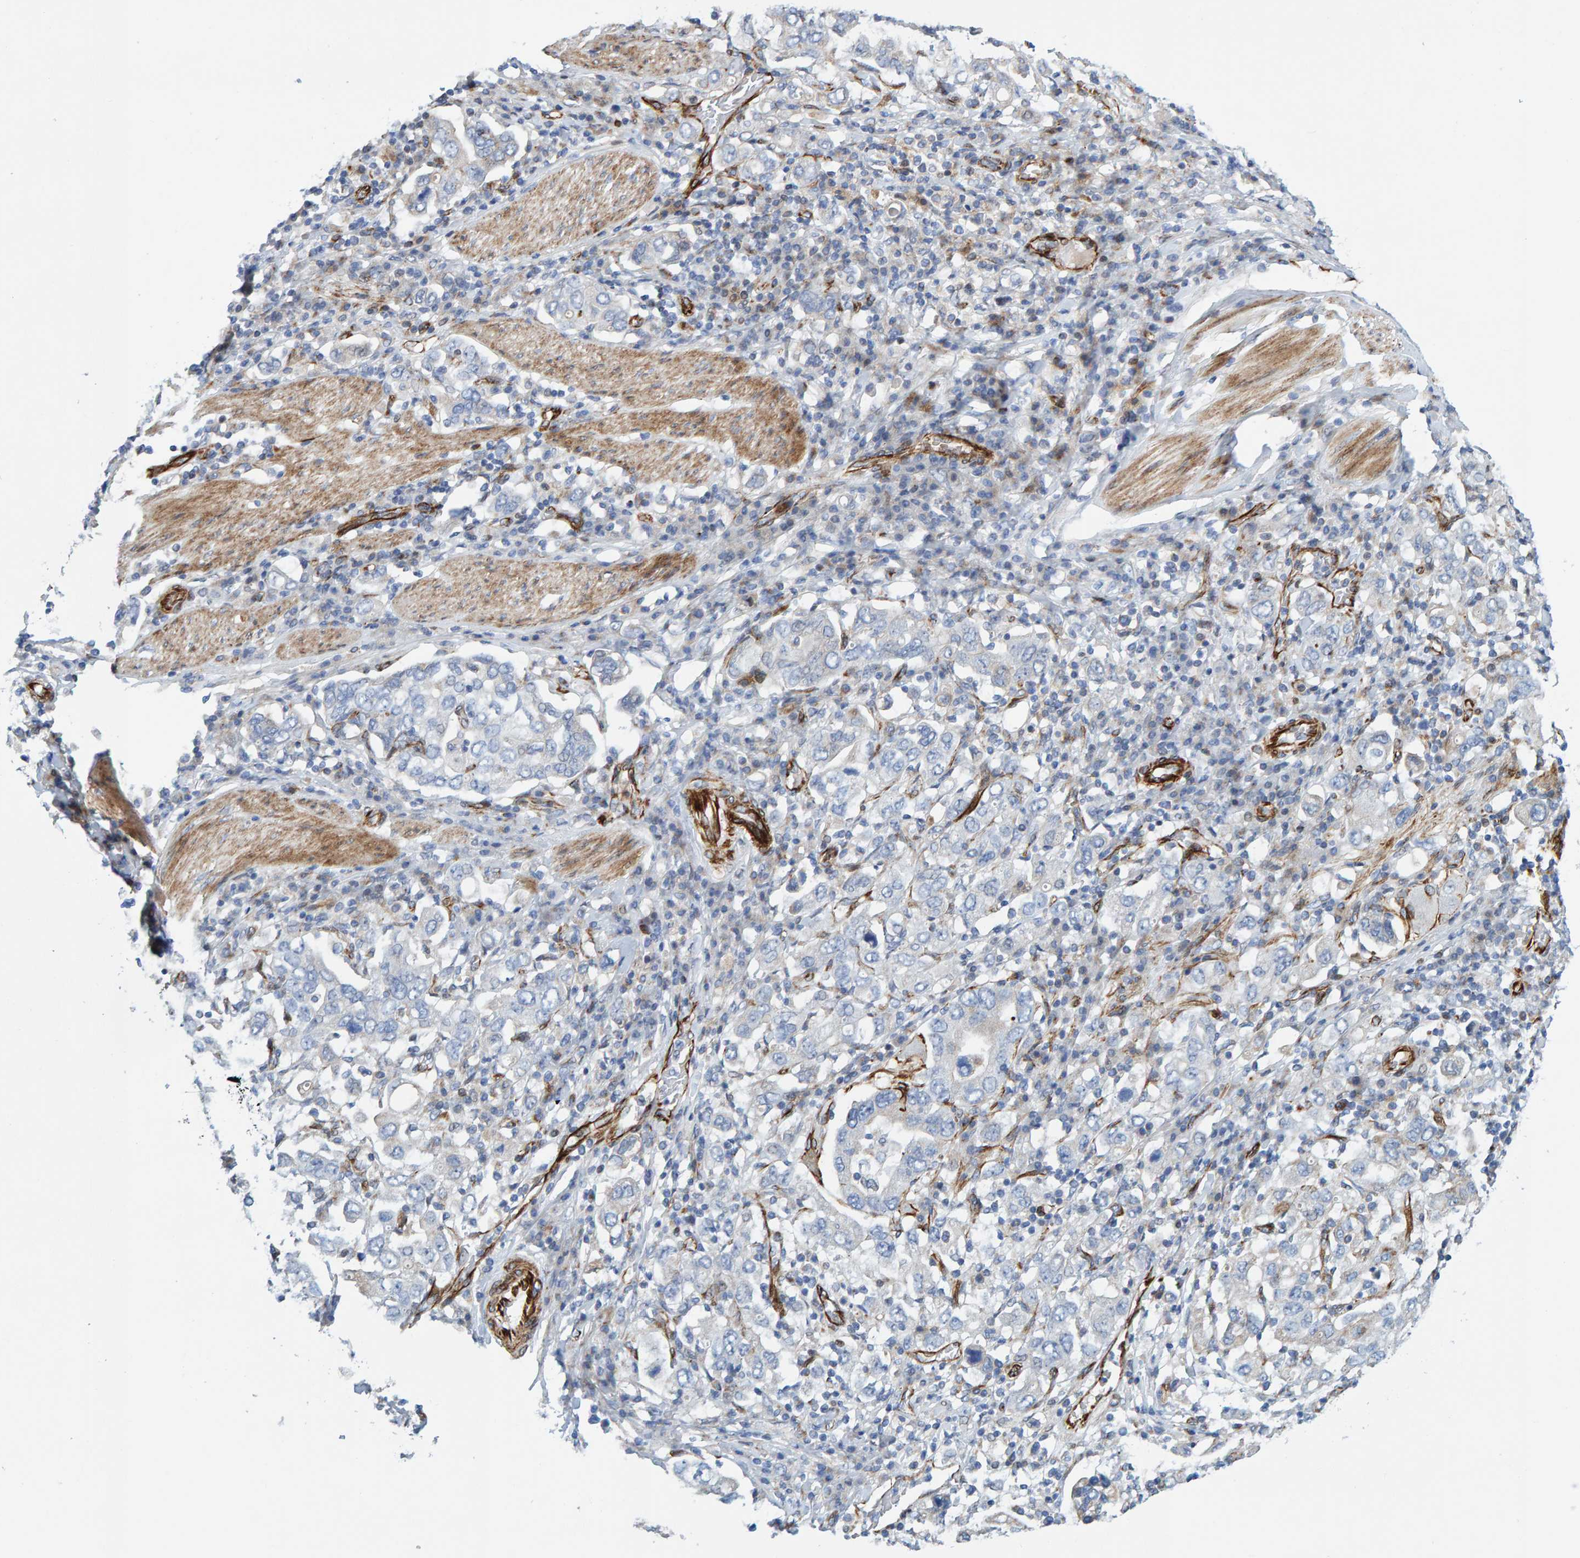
{"staining": {"intensity": "weak", "quantity": "<25%", "location": "cytoplasmic/membranous"}, "tissue": "stomach cancer", "cell_type": "Tumor cells", "image_type": "cancer", "snomed": [{"axis": "morphology", "description": "Adenocarcinoma, NOS"}, {"axis": "topography", "description": "Stomach, upper"}], "caption": "Human adenocarcinoma (stomach) stained for a protein using immunohistochemistry demonstrates no staining in tumor cells.", "gene": "POLG2", "patient": {"sex": "male", "age": 62}}